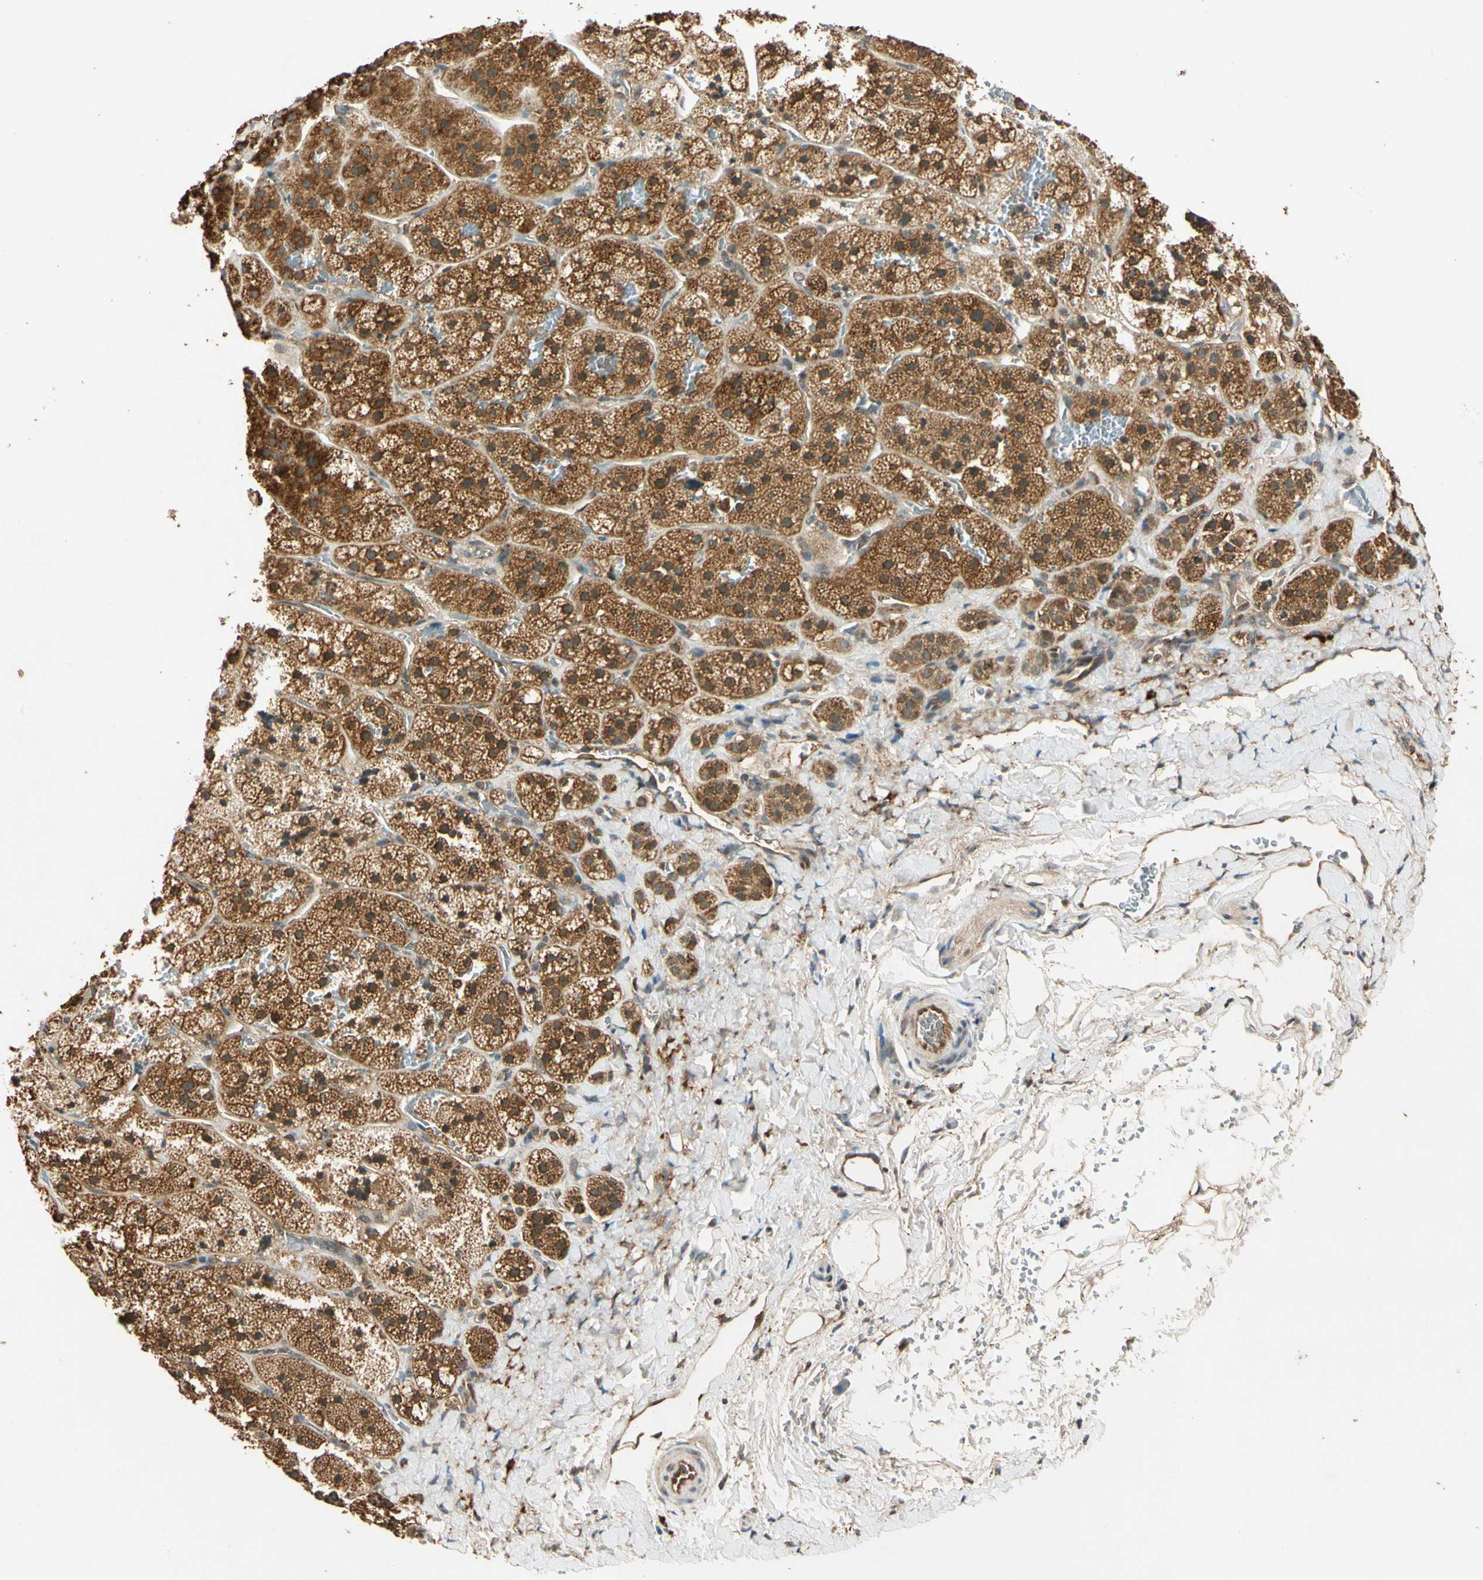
{"staining": {"intensity": "strong", "quantity": ">75%", "location": "cytoplasmic/membranous"}, "tissue": "adrenal gland", "cell_type": "Glandular cells", "image_type": "normal", "snomed": [{"axis": "morphology", "description": "Normal tissue, NOS"}, {"axis": "topography", "description": "Adrenal gland"}], "caption": "Approximately >75% of glandular cells in normal adrenal gland demonstrate strong cytoplasmic/membranous protein positivity as visualized by brown immunohistochemical staining.", "gene": "MAPK1", "patient": {"sex": "female", "age": 44}}